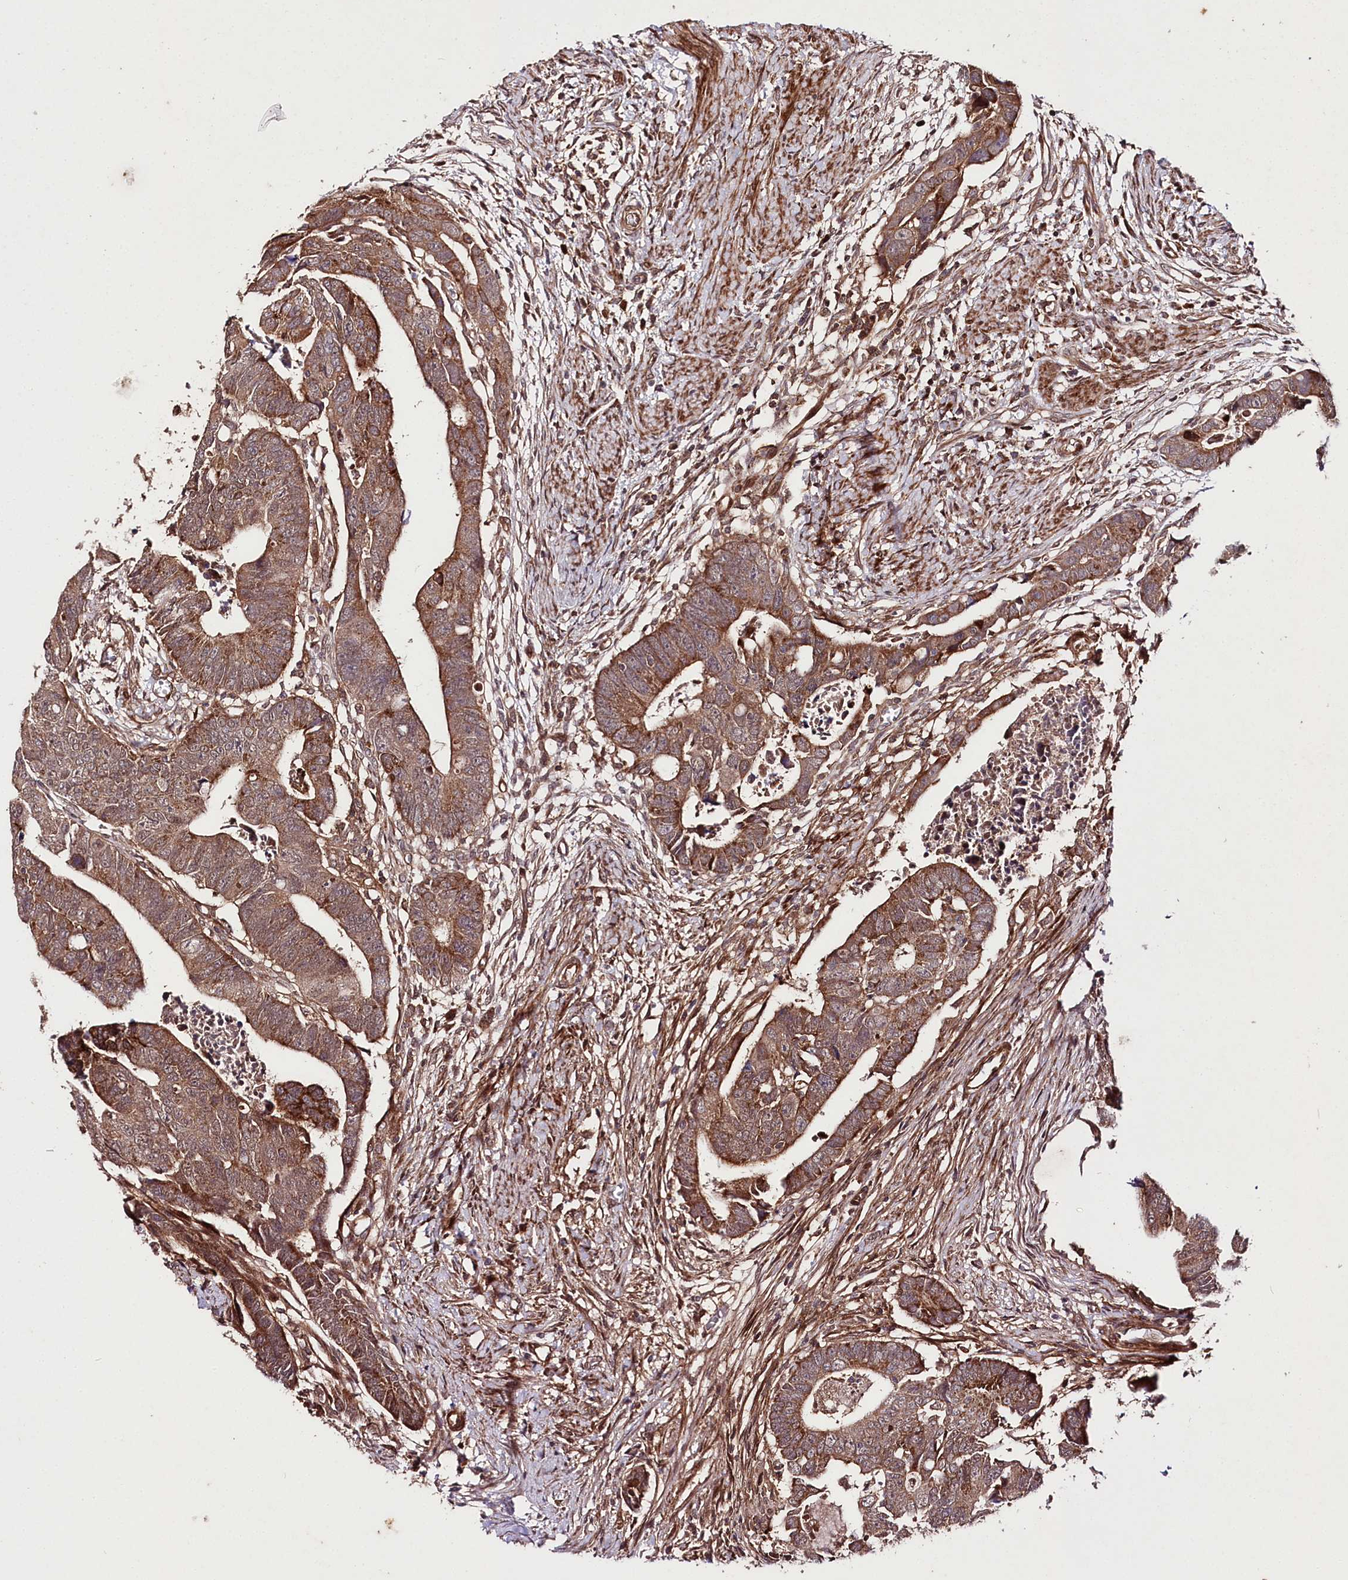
{"staining": {"intensity": "moderate", "quantity": ">75%", "location": "cytoplasmic/membranous"}, "tissue": "colorectal cancer", "cell_type": "Tumor cells", "image_type": "cancer", "snomed": [{"axis": "morphology", "description": "Adenocarcinoma, NOS"}, {"axis": "topography", "description": "Rectum"}], "caption": "An image of colorectal cancer stained for a protein exhibits moderate cytoplasmic/membranous brown staining in tumor cells. (brown staining indicates protein expression, while blue staining denotes nuclei).", "gene": "PHLDB1", "patient": {"sex": "female", "age": 65}}